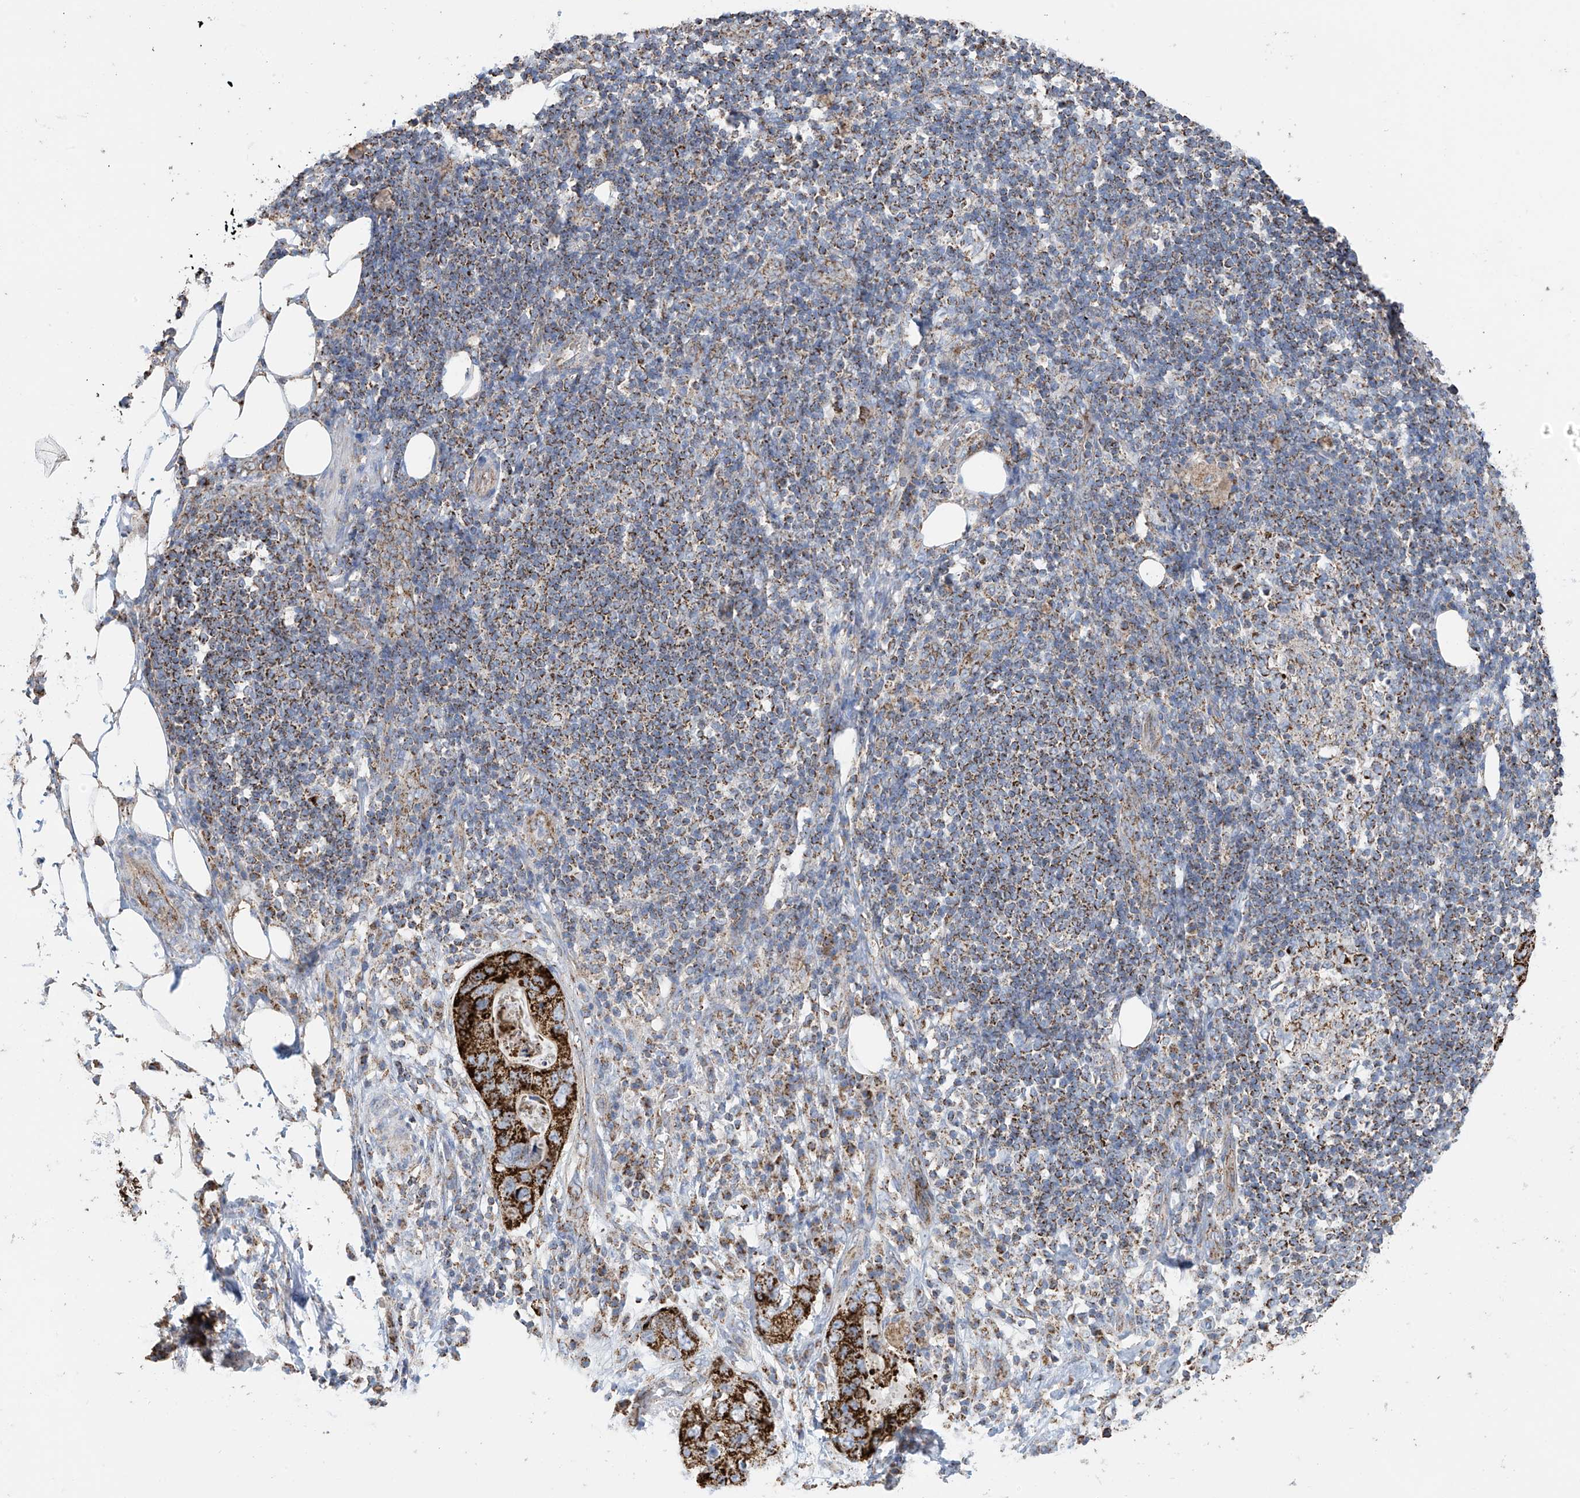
{"staining": {"intensity": "strong", "quantity": ">75%", "location": "cytoplasmic/membranous"}, "tissue": "stomach cancer", "cell_type": "Tumor cells", "image_type": "cancer", "snomed": [{"axis": "morphology", "description": "Adenocarcinoma, NOS"}, {"axis": "topography", "description": "Stomach"}], "caption": "Adenocarcinoma (stomach) was stained to show a protein in brown. There is high levels of strong cytoplasmic/membranous staining in about >75% of tumor cells. (Brightfield microscopy of DAB IHC at high magnification).", "gene": "PNPT1", "patient": {"sex": "female", "age": 89}}